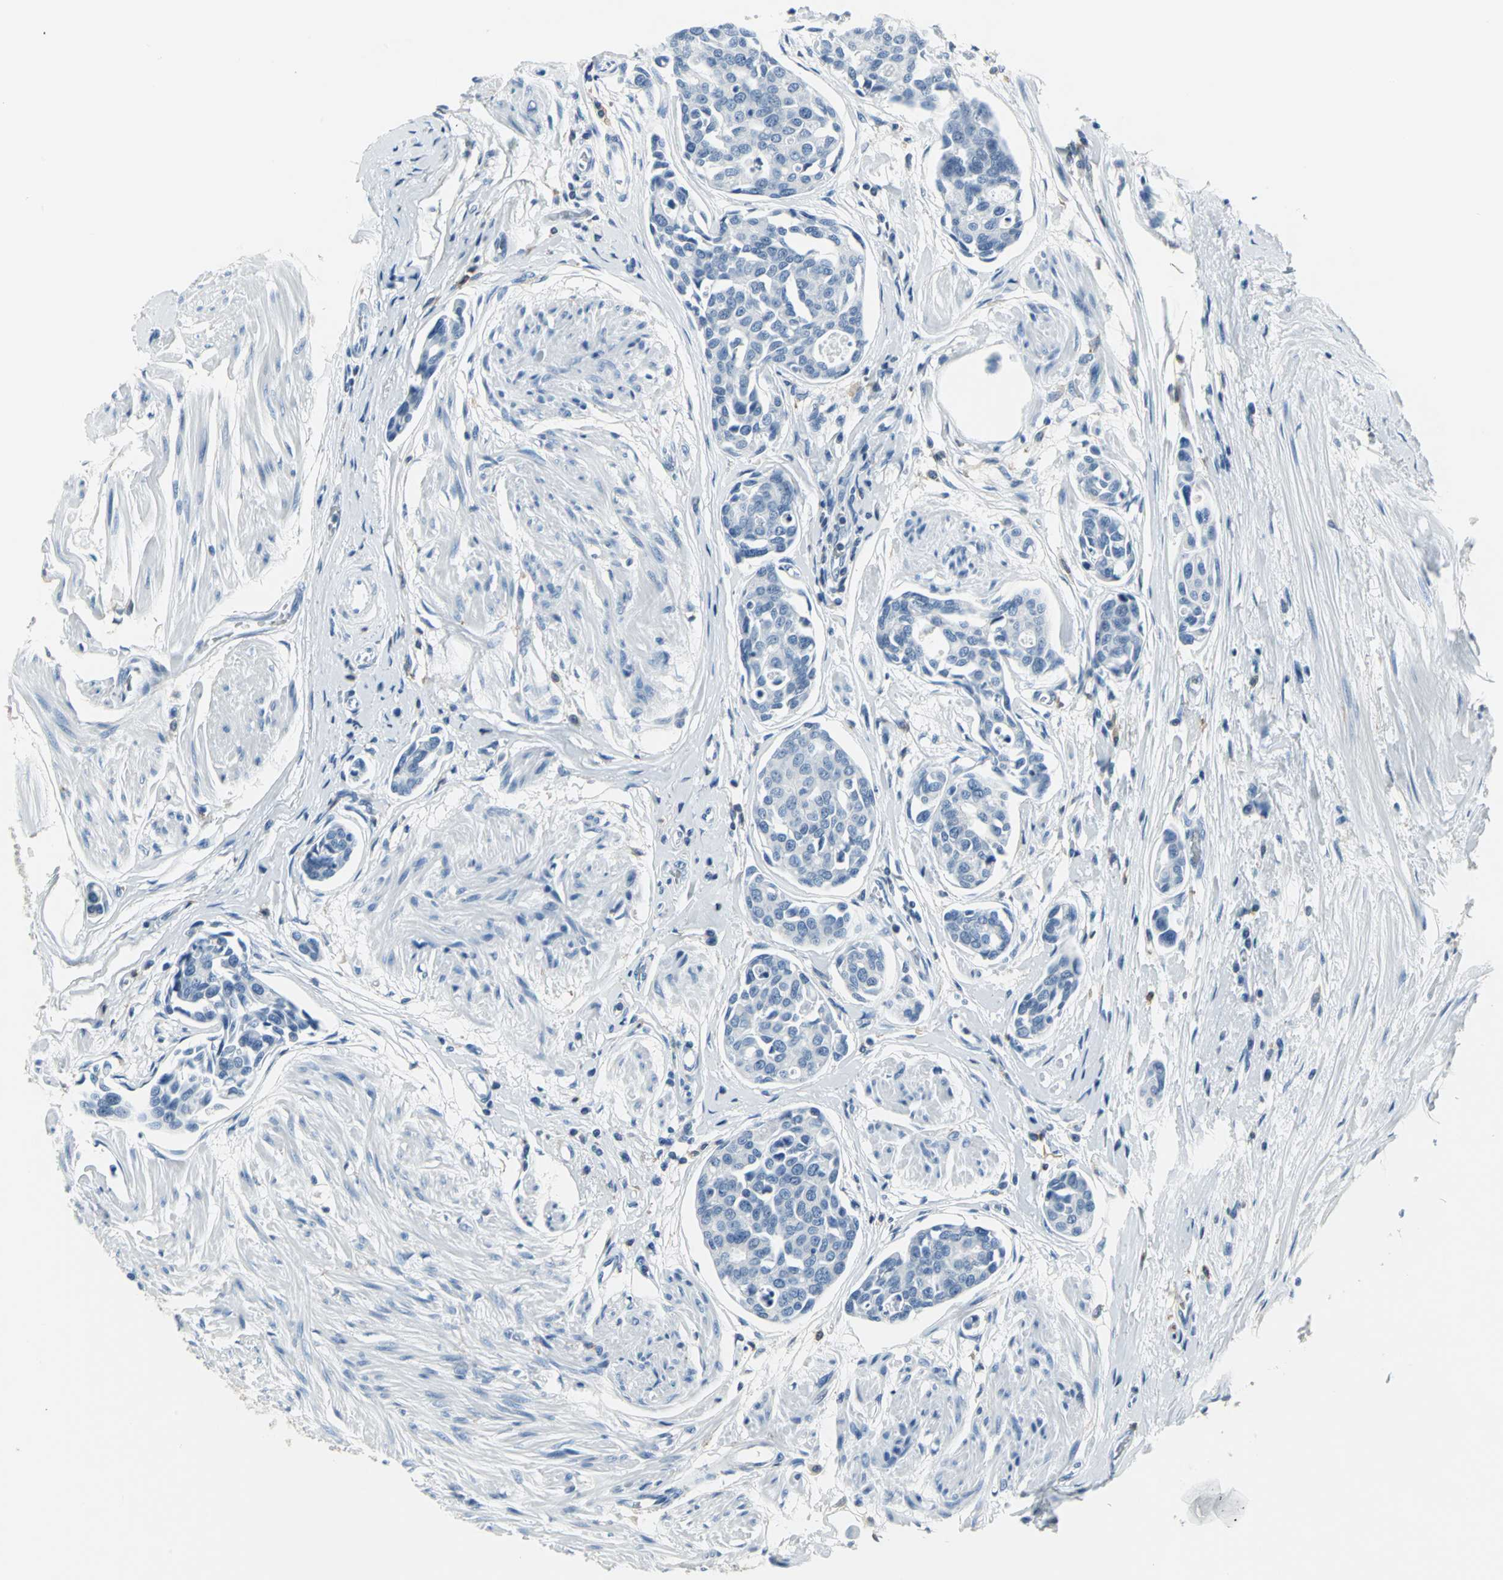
{"staining": {"intensity": "negative", "quantity": "none", "location": "none"}, "tissue": "urothelial cancer", "cell_type": "Tumor cells", "image_type": "cancer", "snomed": [{"axis": "morphology", "description": "Urothelial carcinoma, High grade"}, {"axis": "topography", "description": "Urinary bladder"}], "caption": "Image shows no protein positivity in tumor cells of urothelial cancer tissue.", "gene": "IQGAP2", "patient": {"sex": "male", "age": 78}}